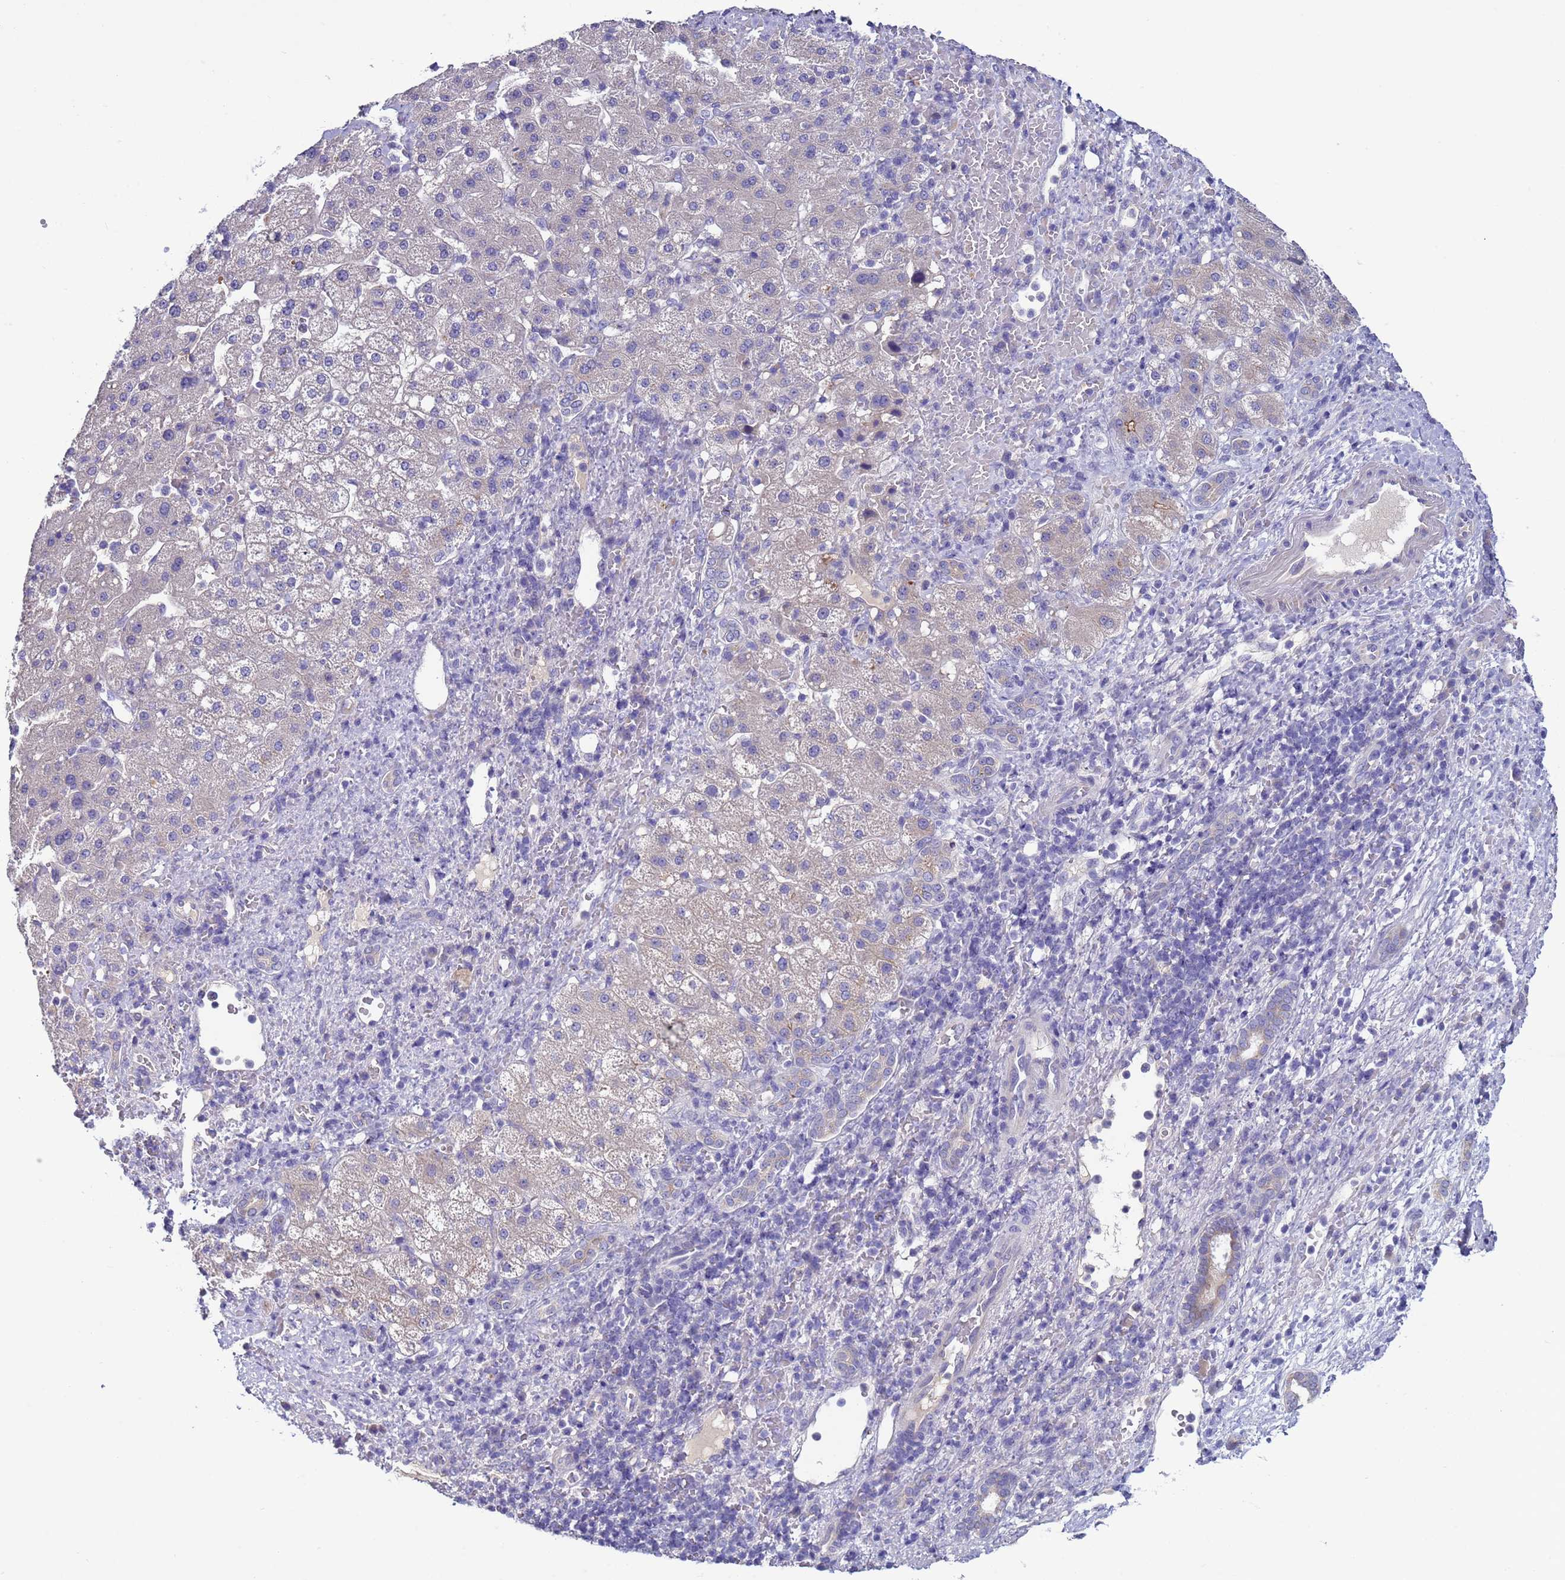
{"staining": {"intensity": "negative", "quantity": "none", "location": "none"}, "tissue": "liver cancer", "cell_type": "Tumor cells", "image_type": "cancer", "snomed": [{"axis": "morphology", "description": "Normal tissue, NOS"}, {"axis": "morphology", "description": "Carcinoma, Hepatocellular, NOS"}, {"axis": "topography", "description": "Liver"}], "caption": "An immunohistochemistry (IHC) photomicrograph of liver cancer is shown. There is no staining in tumor cells of liver cancer.", "gene": "TRIM51", "patient": {"sex": "male", "age": 57}}